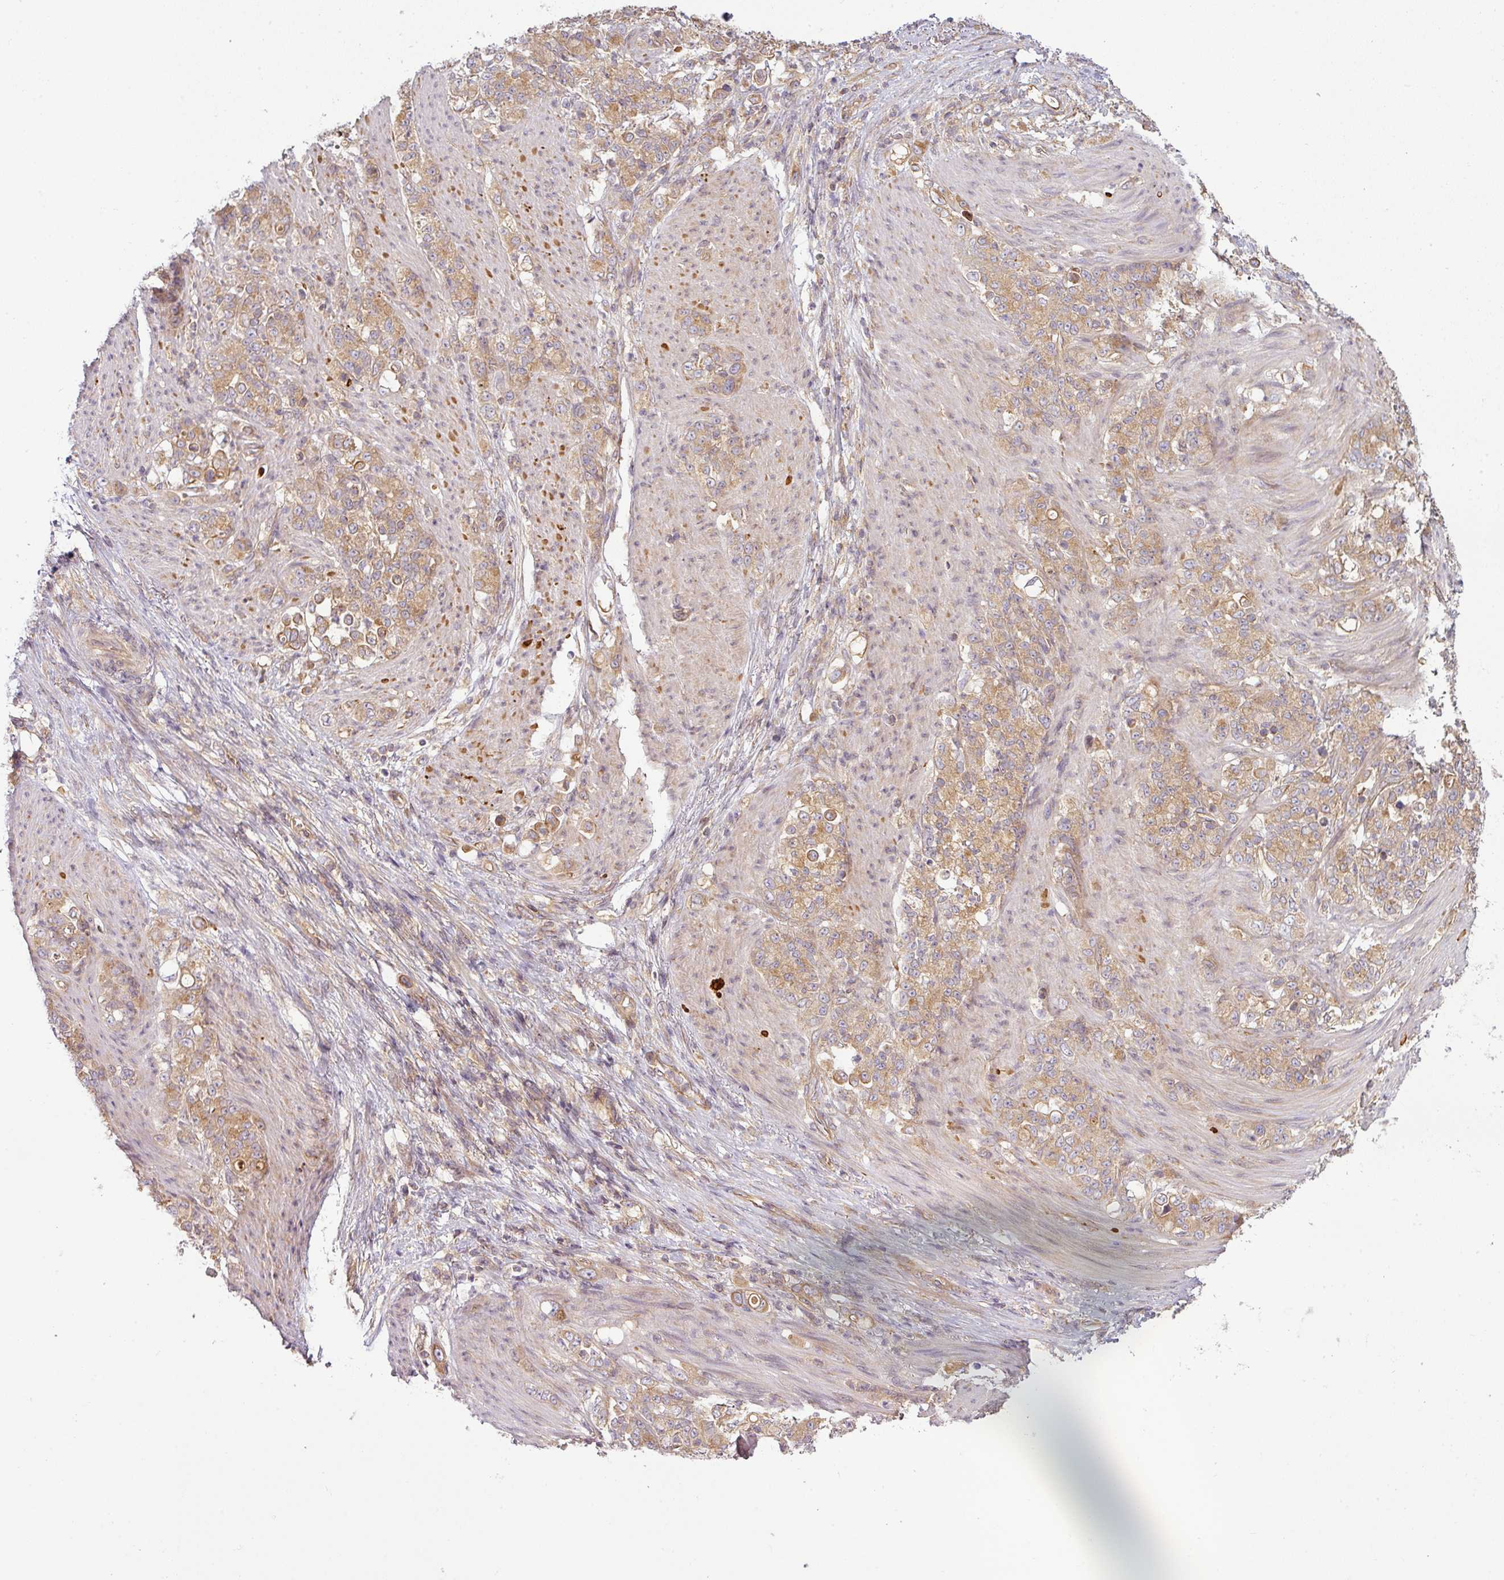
{"staining": {"intensity": "moderate", "quantity": ">75%", "location": "cytoplasmic/membranous"}, "tissue": "stomach cancer", "cell_type": "Tumor cells", "image_type": "cancer", "snomed": [{"axis": "morphology", "description": "Adenocarcinoma, NOS"}, {"axis": "topography", "description": "Stomach"}], "caption": "The micrograph exhibits a brown stain indicating the presence of a protein in the cytoplasmic/membranous of tumor cells in stomach adenocarcinoma. The protein is shown in brown color, while the nuclei are stained blue.", "gene": "RNF31", "patient": {"sex": "female", "age": 79}}